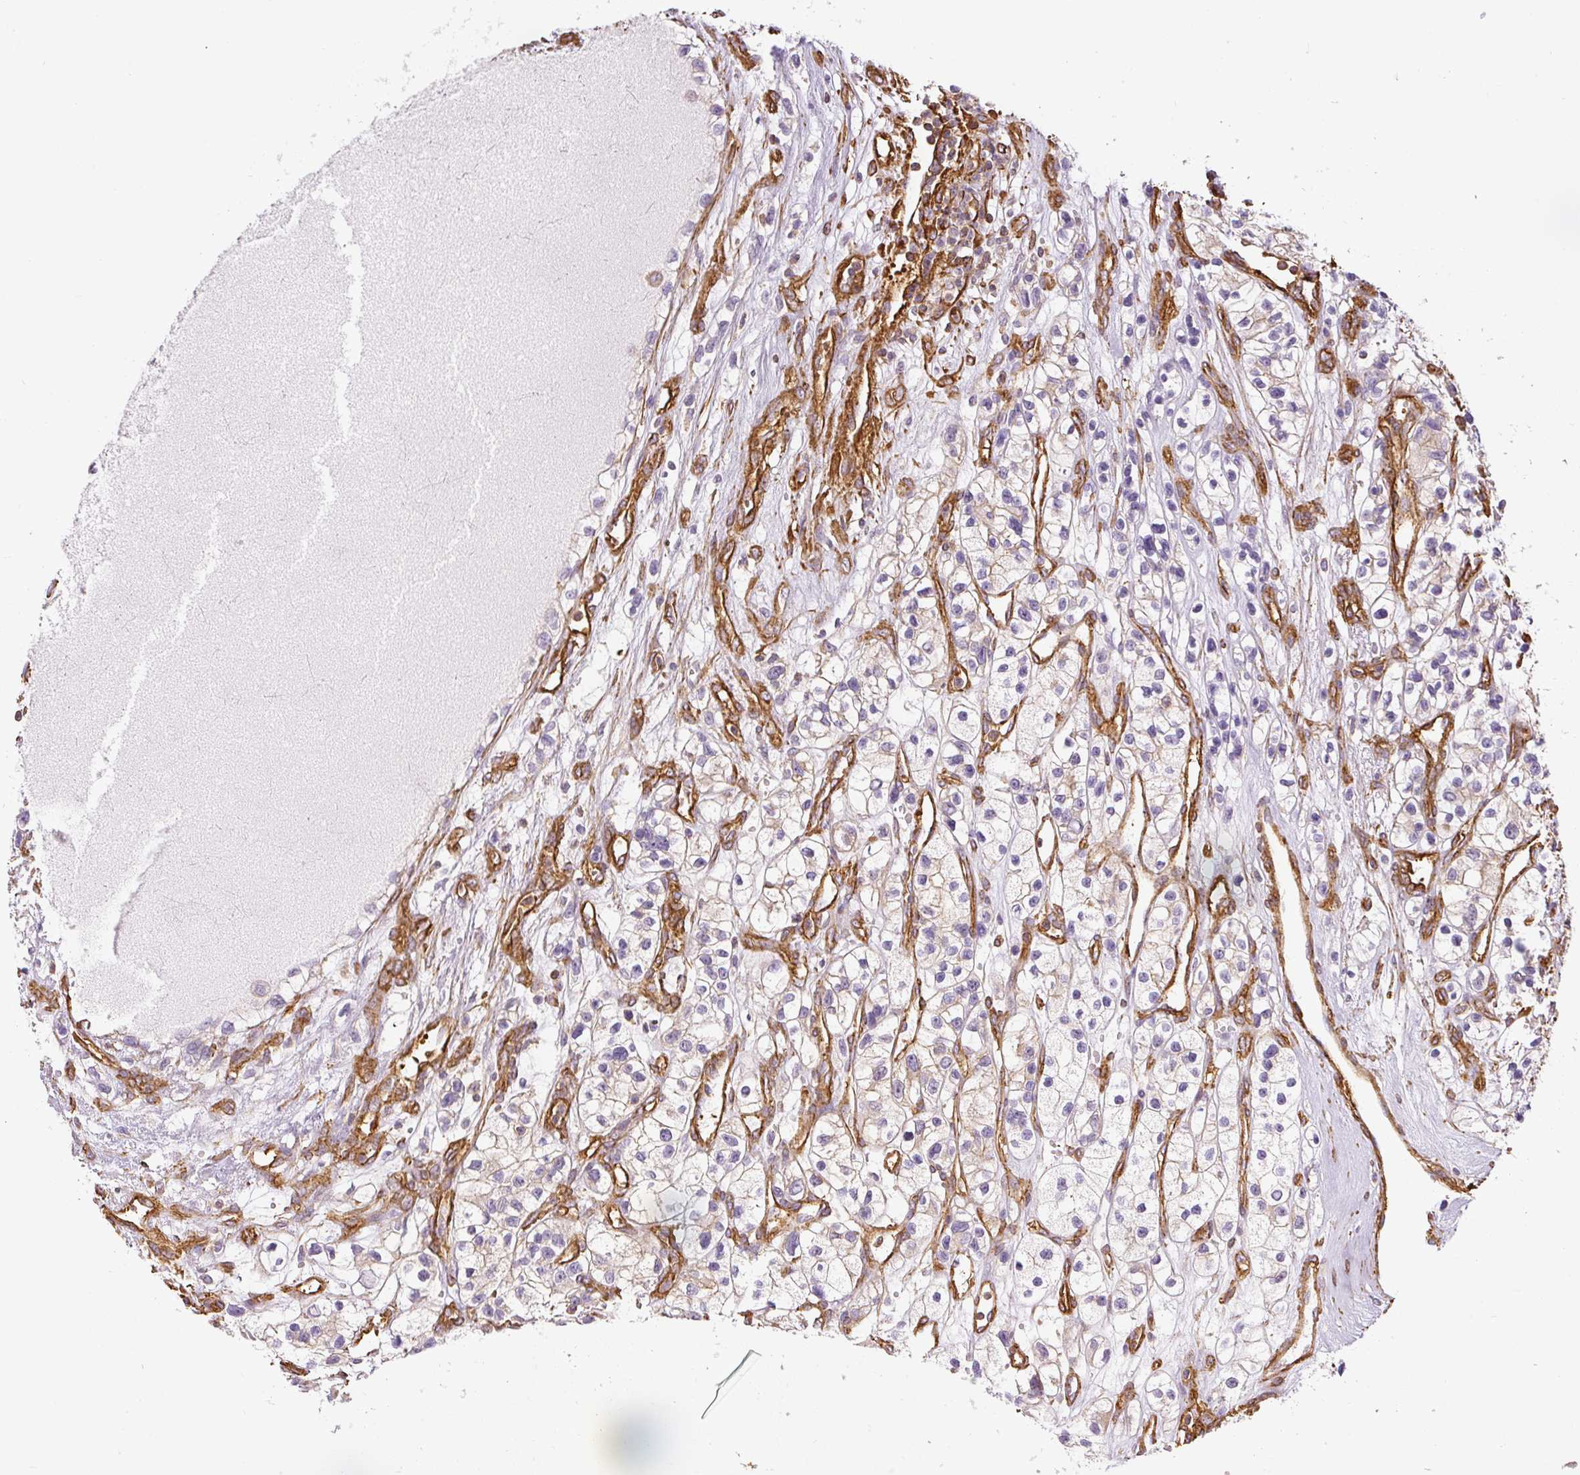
{"staining": {"intensity": "negative", "quantity": "none", "location": "none"}, "tissue": "renal cancer", "cell_type": "Tumor cells", "image_type": "cancer", "snomed": [{"axis": "morphology", "description": "Adenocarcinoma, NOS"}, {"axis": "topography", "description": "Kidney"}], "caption": "Human adenocarcinoma (renal) stained for a protein using immunohistochemistry (IHC) displays no staining in tumor cells.", "gene": "MYL12A", "patient": {"sex": "female", "age": 57}}